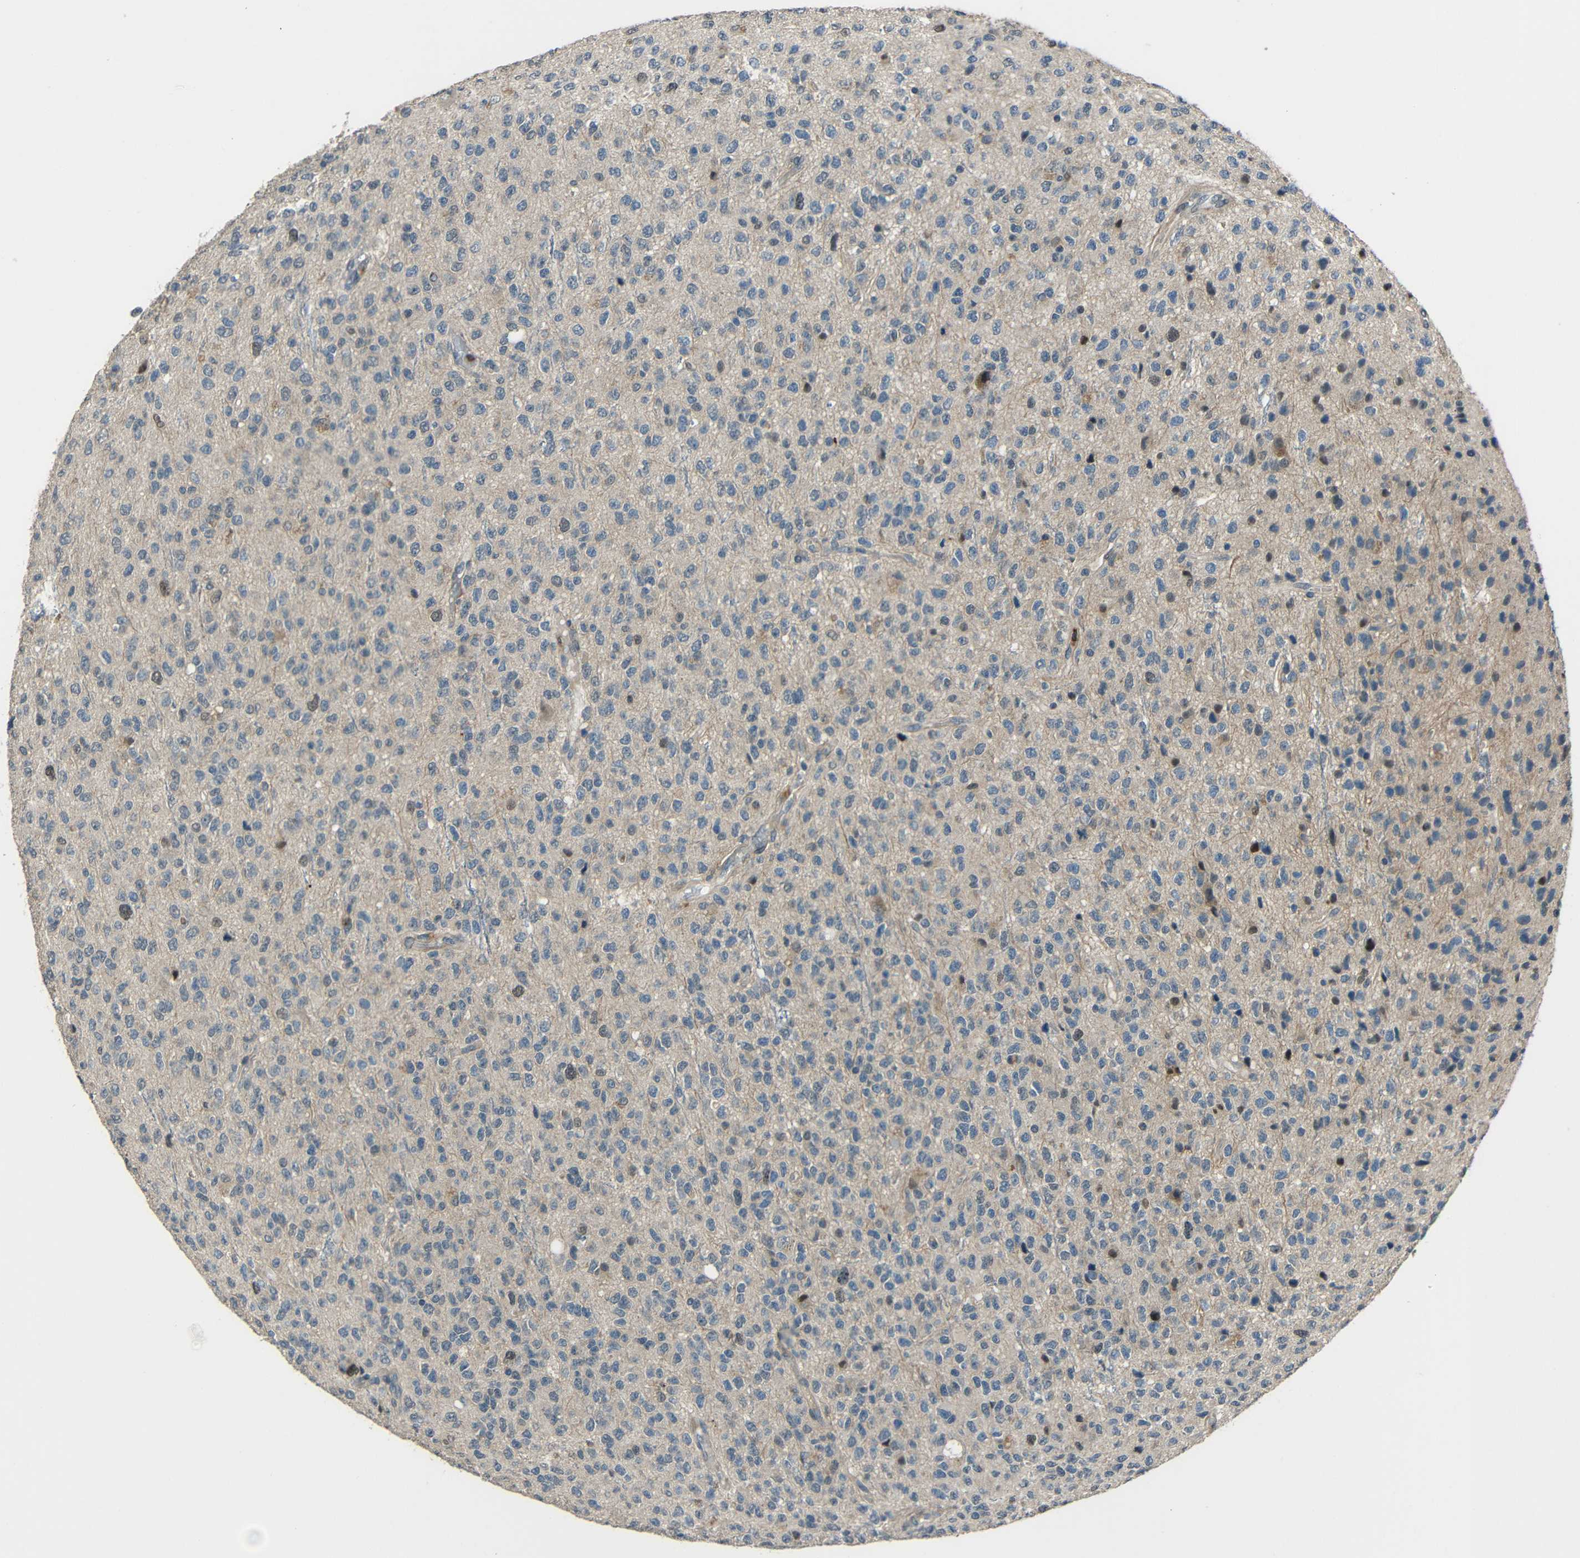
{"staining": {"intensity": "negative", "quantity": "none", "location": "none"}, "tissue": "glioma", "cell_type": "Tumor cells", "image_type": "cancer", "snomed": [{"axis": "morphology", "description": "Glioma, malignant, High grade"}, {"axis": "topography", "description": "pancreas cauda"}], "caption": "Immunohistochemistry (IHC) micrograph of malignant glioma (high-grade) stained for a protein (brown), which displays no staining in tumor cells.", "gene": "STBD1", "patient": {"sex": "male", "age": 60}}